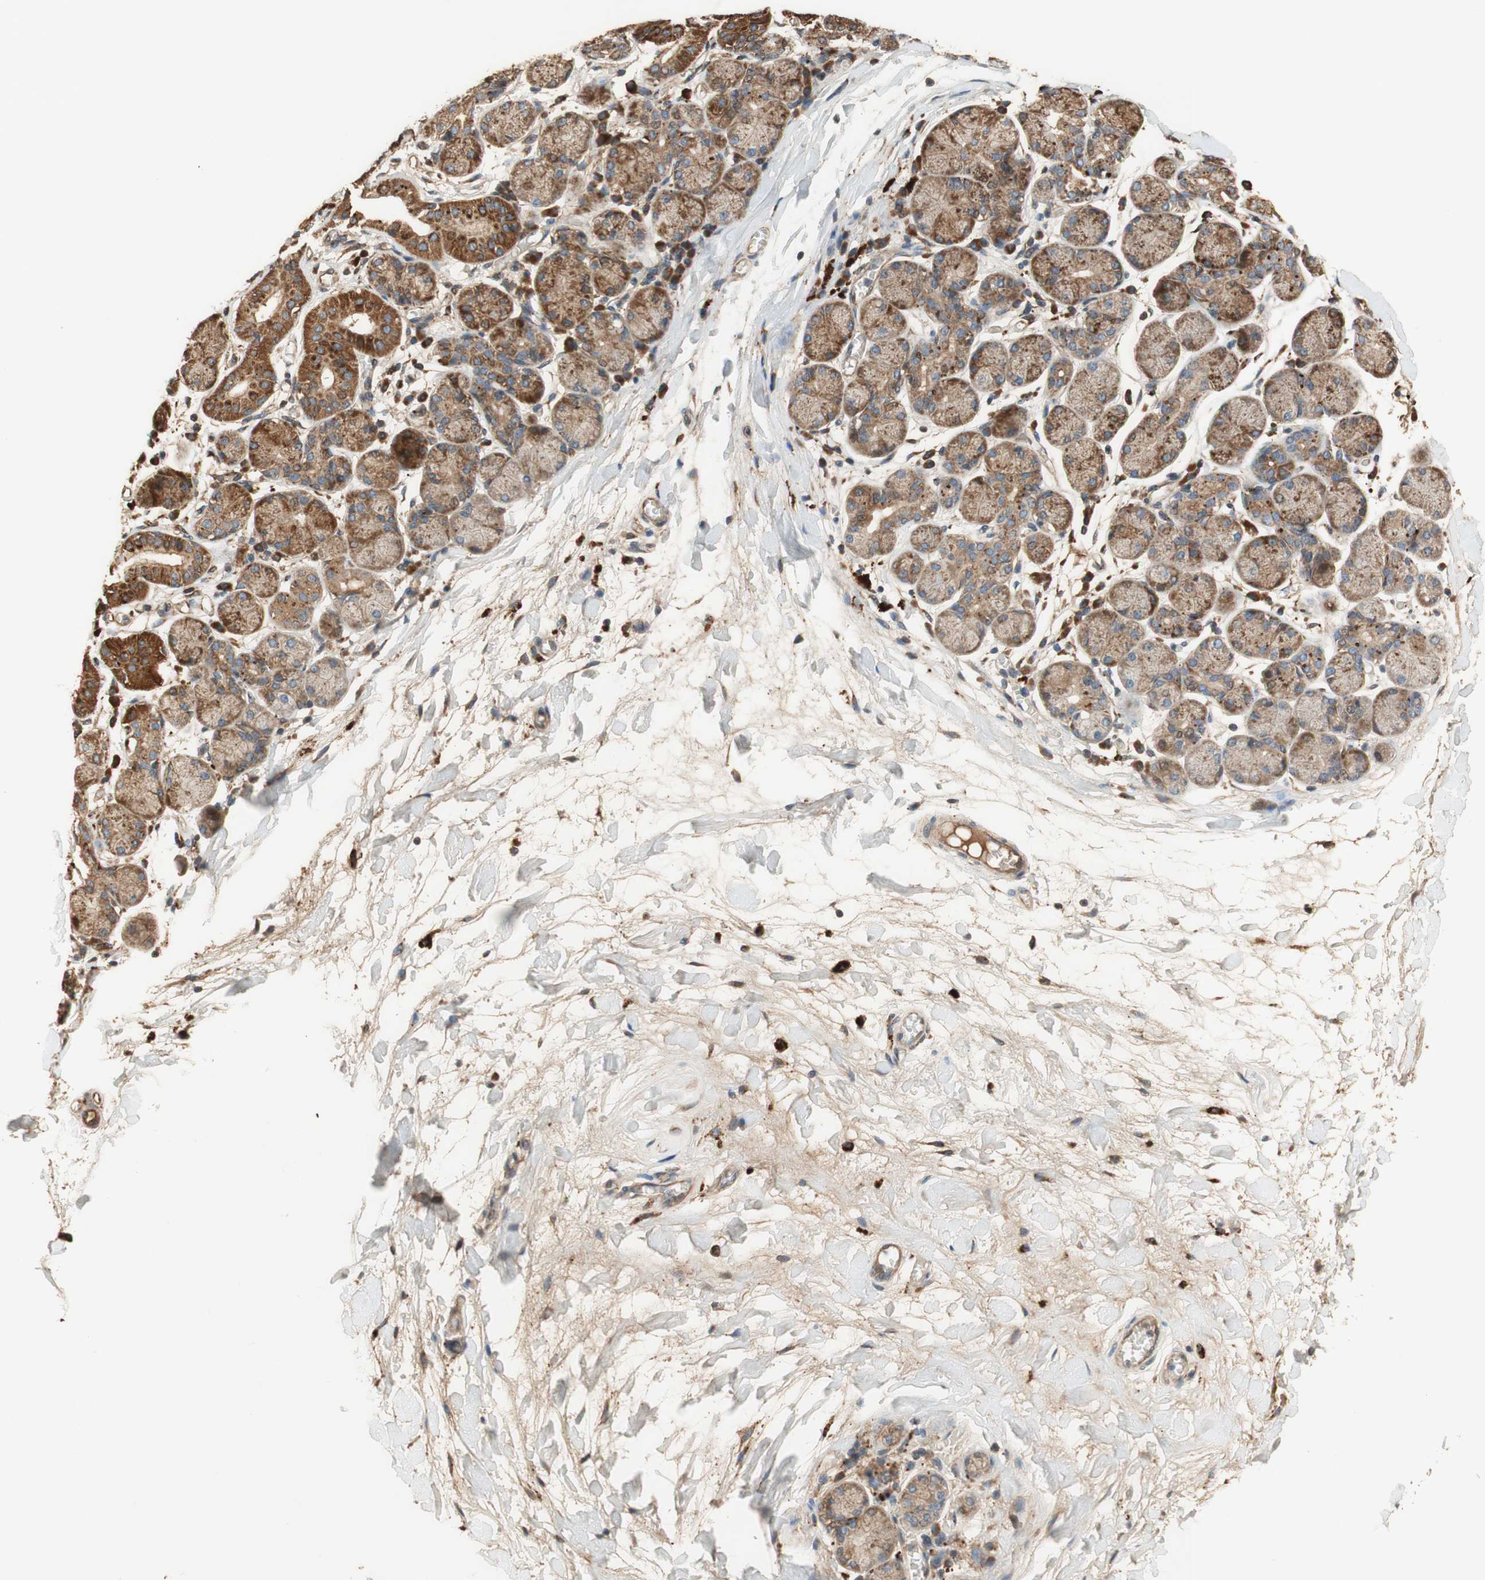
{"staining": {"intensity": "moderate", "quantity": ">75%", "location": "cytoplasmic/membranous"}, "tissue": "salivary gland", "cell_type": "Glandular cells", "image_type": "normal", "snomed": [{"axis": "morphology", "description": "Normal tissue, NOS"}, {"axis": "topography", "description": "Salivary gland"}], "caption": "Glandular cells exhibit medium levels of moderate cytoplasmic/membranous positivity in approximately >75% of cells in normal human salivary gland.", "gene": "PTPN21", "patient": {"sex": "female", "age": 24}}